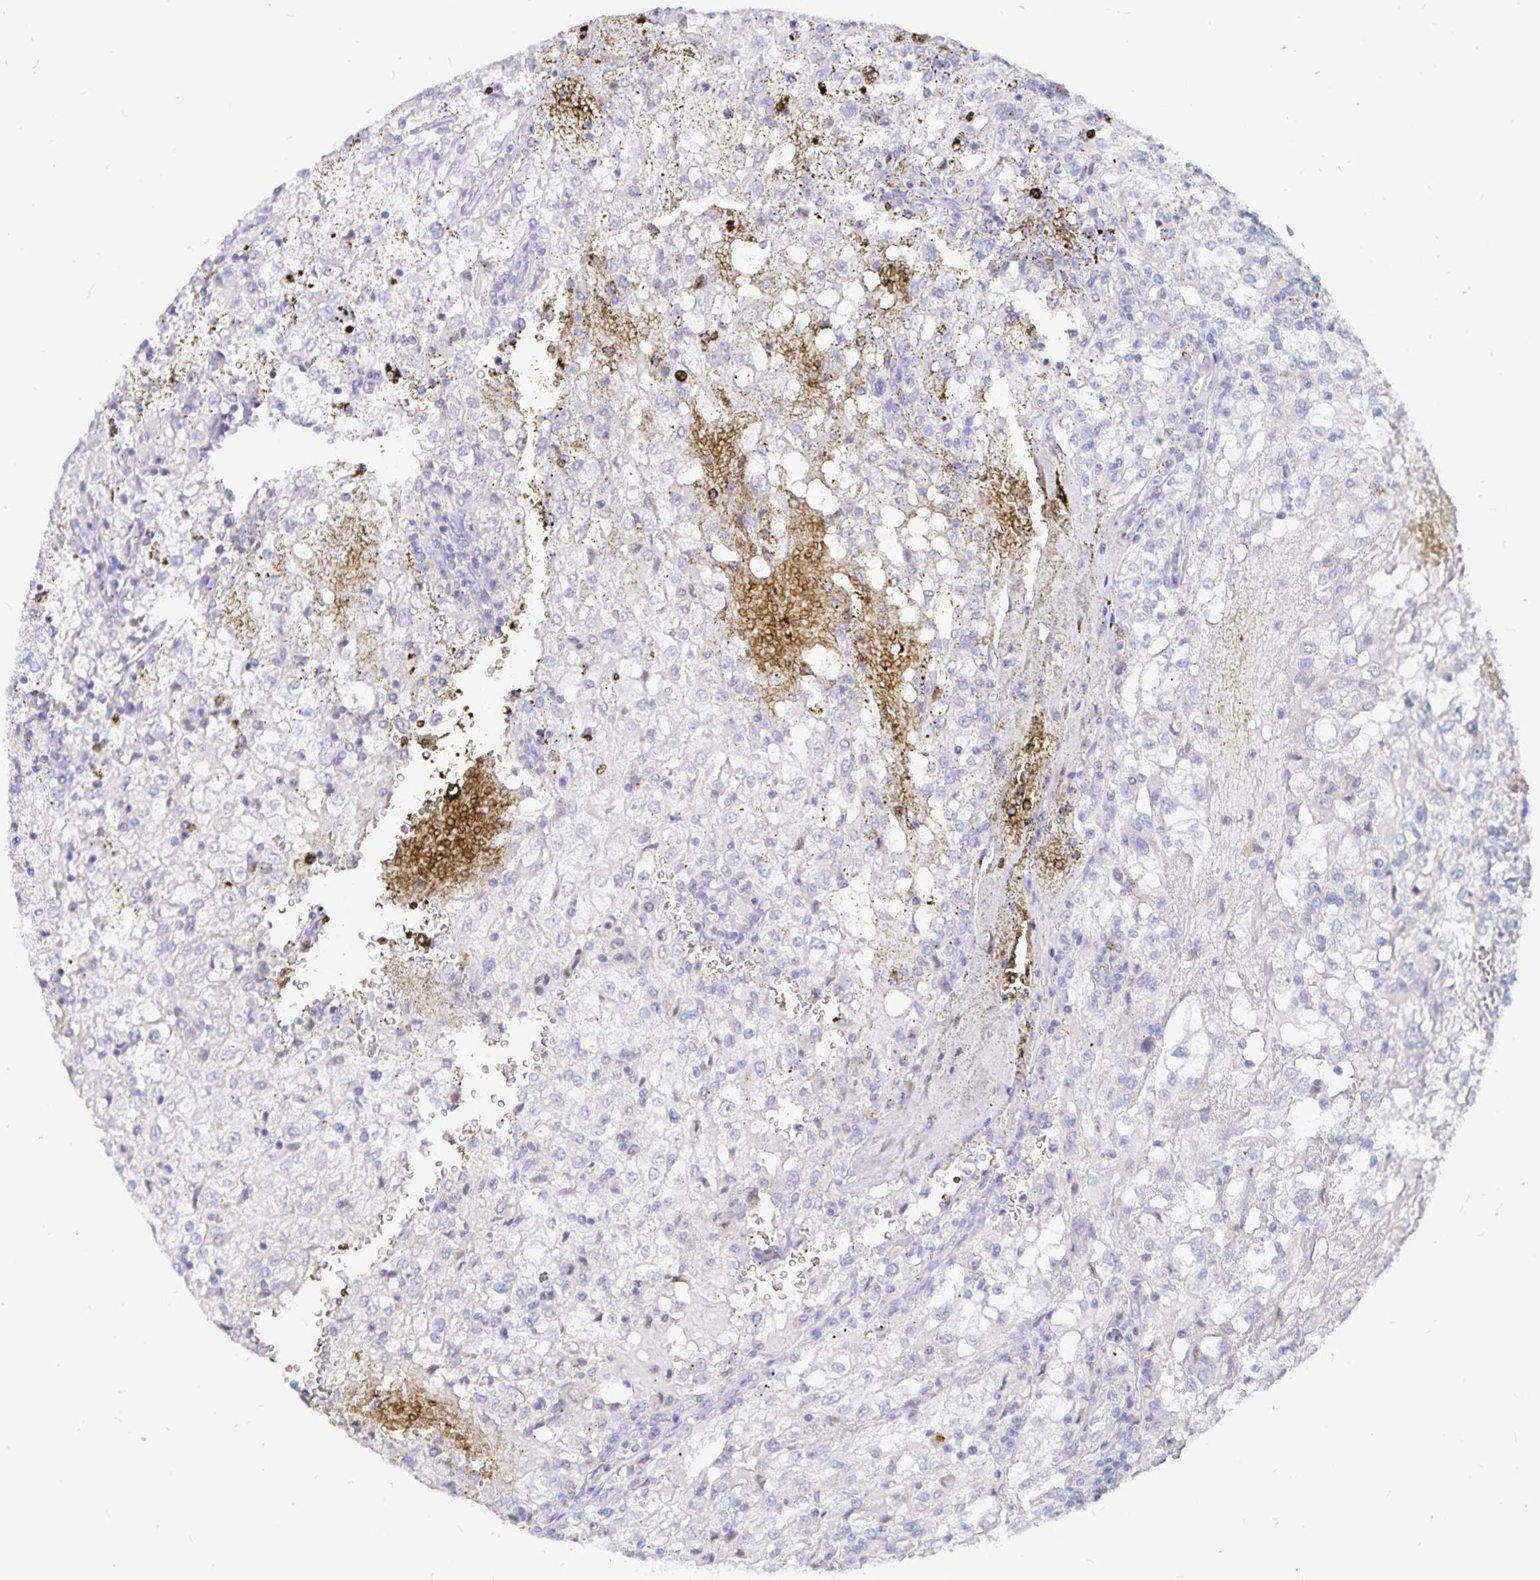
{"staining": {"intensity": "negative", "quantity": "none", "location": "none"}, "tissue": "renal cancer", "cell_type": "Tumor cells", "image_type": "cancer", "snomed": [{"axis": "morphology", "description": "Adenocarcinoma, NOS"}, {"axis": "topography", "description": "Kidney"}], "caption": "The photomicrograph displays no staining of tumor cells in renal cancer (adenocarcinoma).", "gene": "PKHD1", "patient": {"sex": "female", "age": 74}}